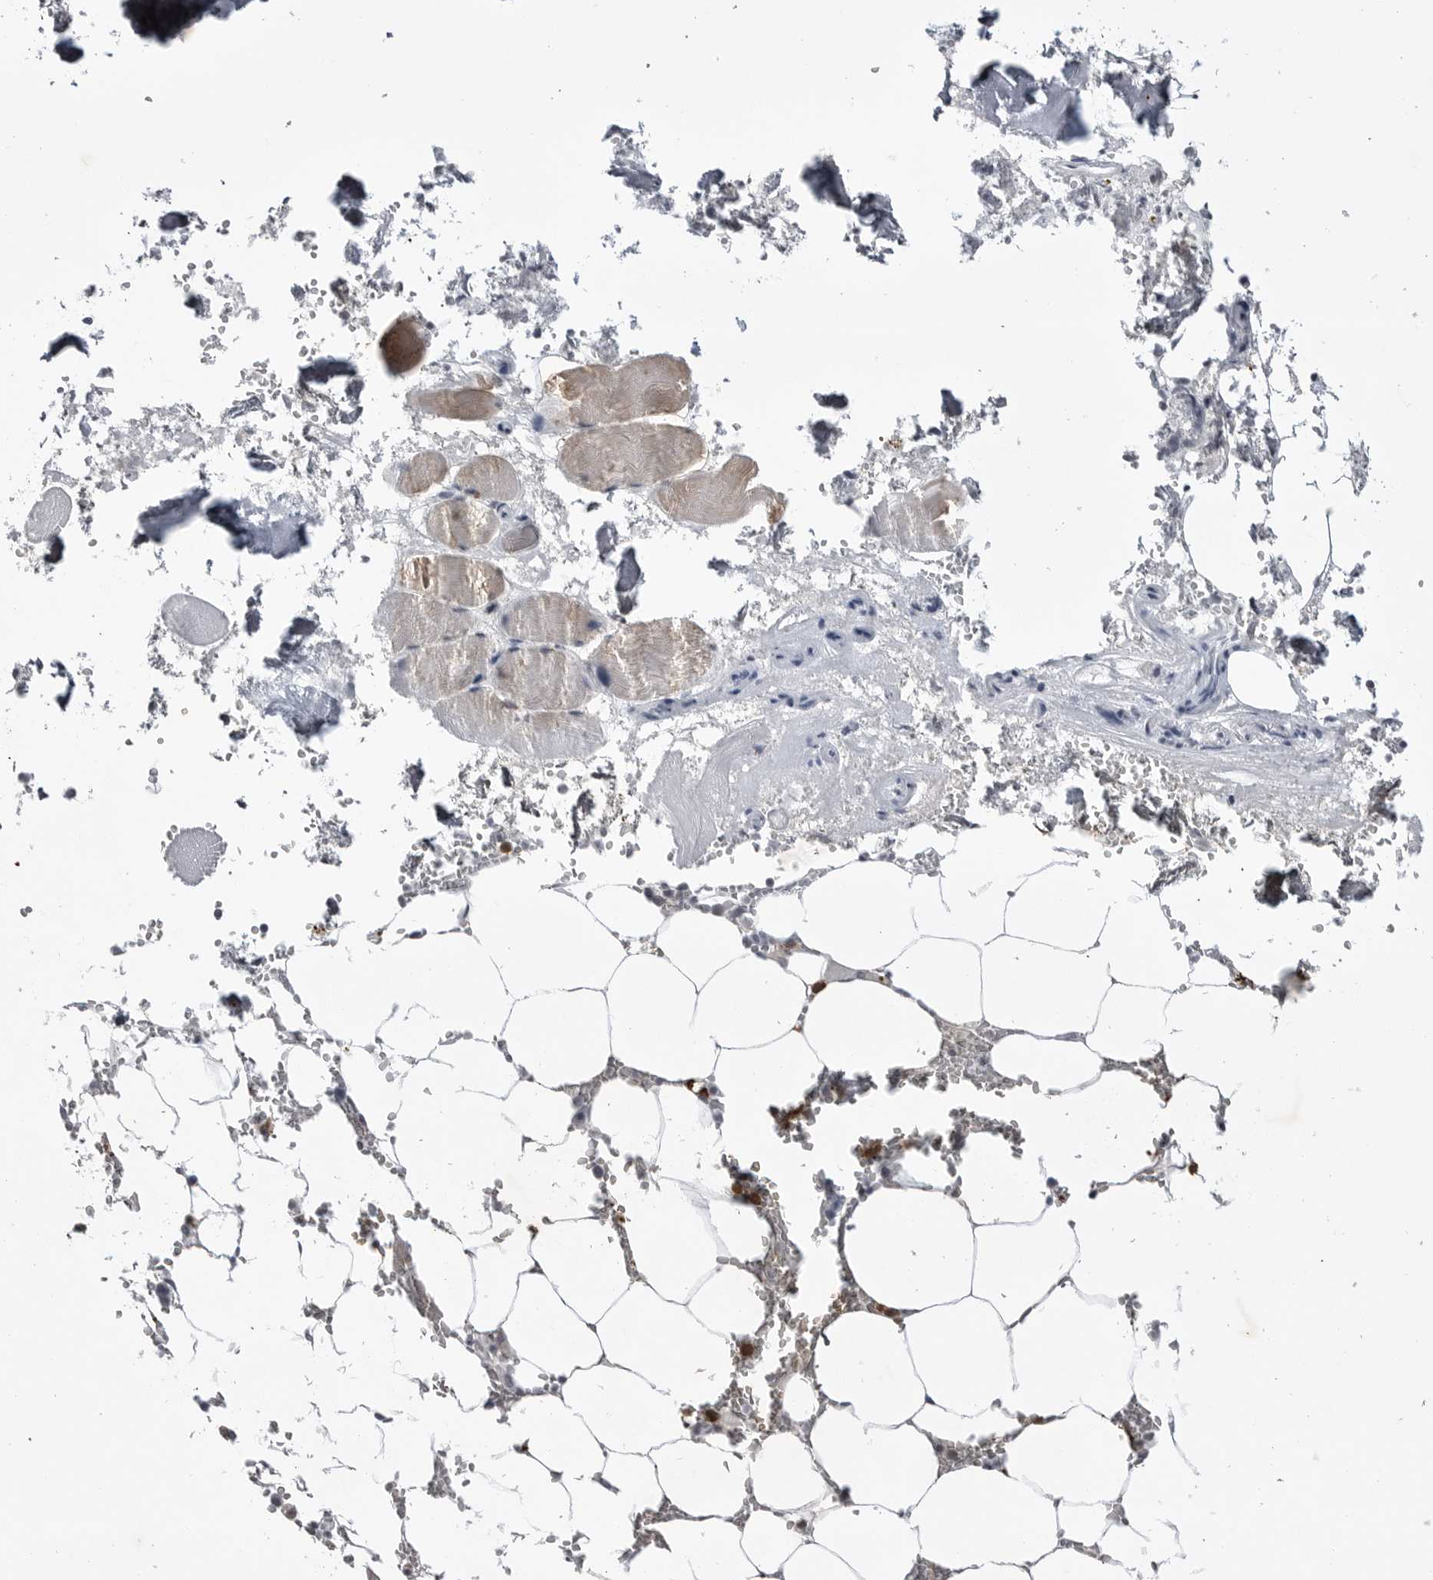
{"staining": {"intensity": "moderate", "quantity": "<25%", "location": "cytoplasmic/membranous"}, "tissue": "bone marrow", "cell_type": "Hematopoietic cells", "image_type": "normal", "snomed": [{"axis": "morphology", "description": "Normal tissue, NOS"}, {"axis": "topography", "description": "Bone marrow"}], "caption": "Moderate cytoplasmic/membranous positivity is identified in approximately <25% of hematopoietic cells in unremarkable bone marrow.", "gene": "RRM1", "patient": {"sex": "male", "age": 70}}